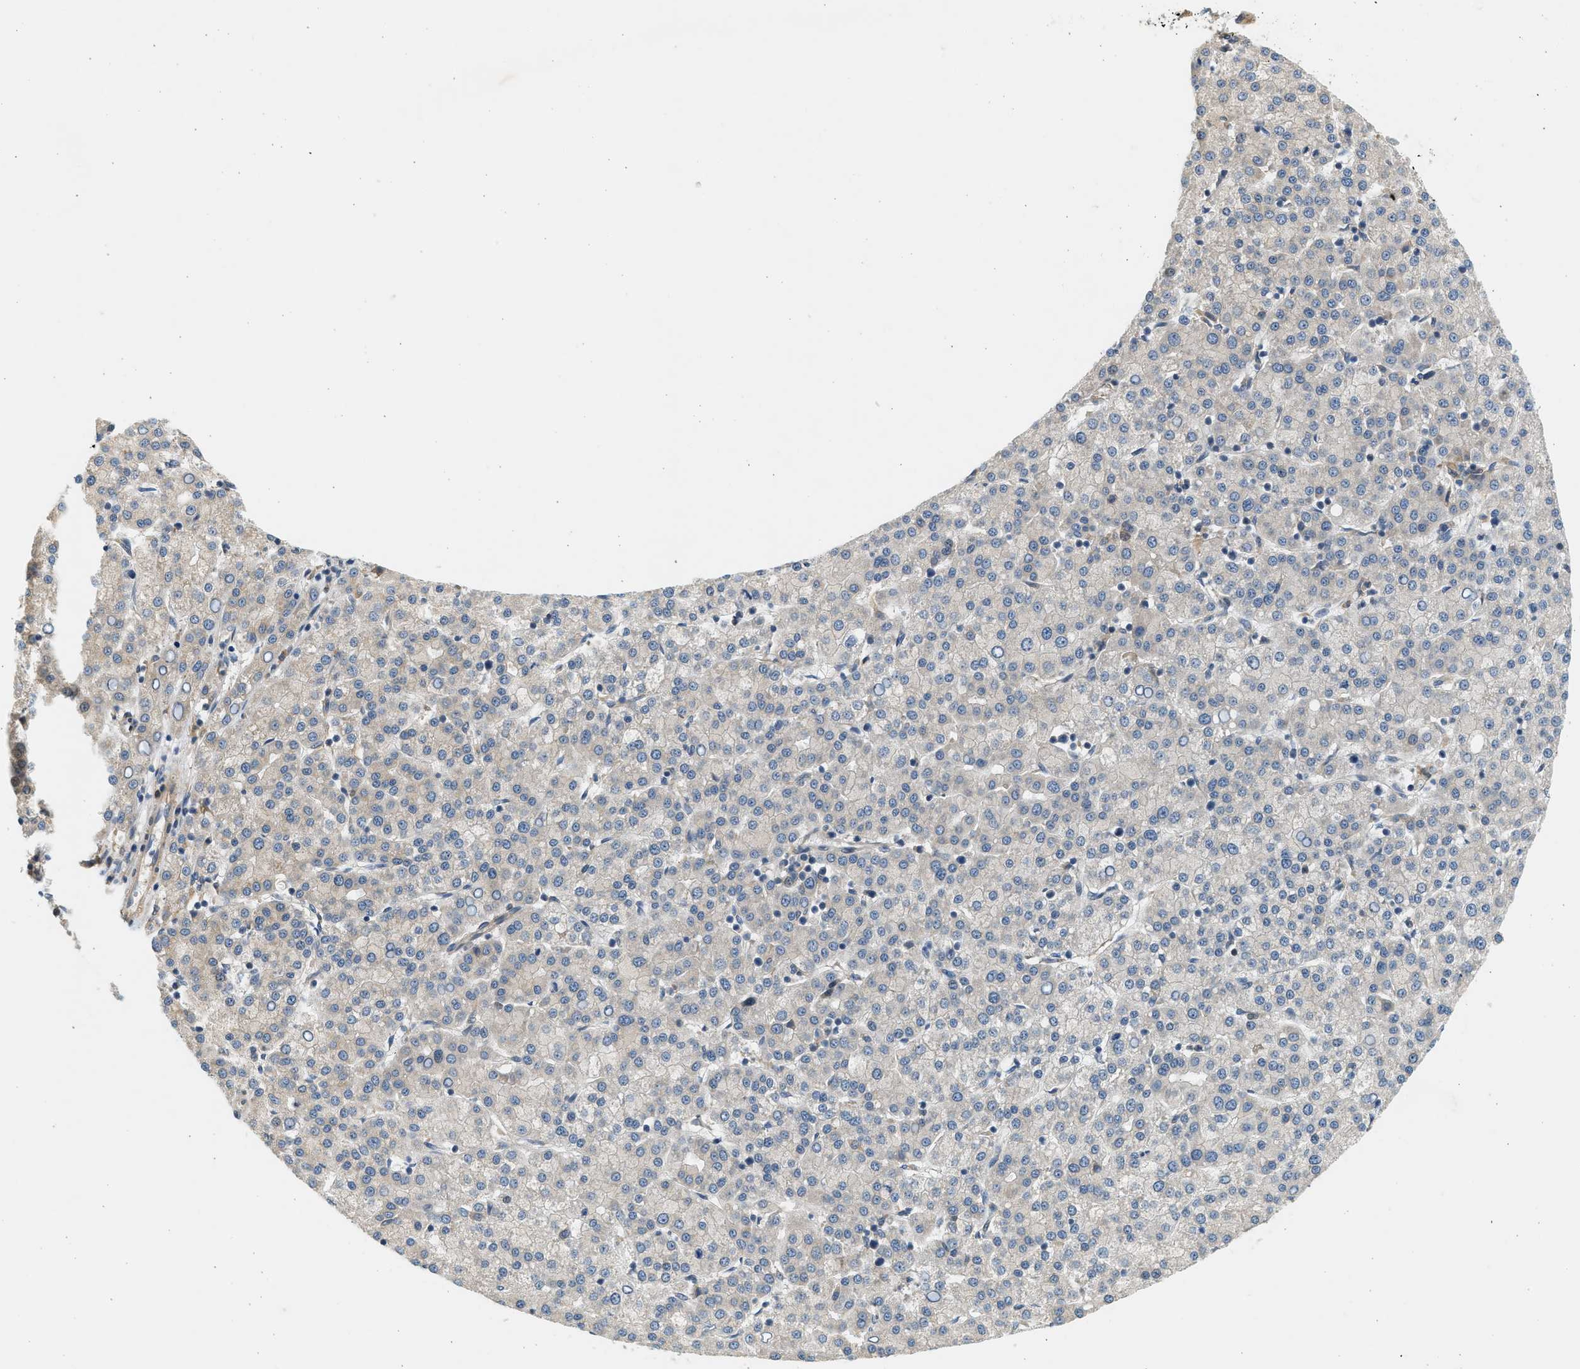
{"staining": {"intensity": "weak", "quantity": "<25%", "location": "cytoplasmic/membranous"}, "tissue": "liver cancer", "cell_type": "Tumor cells", "image_type": "cancer", "snomed": [{"axis": "morphology", "description": "Carcinoma, Hepatocellular, NOS"}, {"axis": "topography", "description": "Liver"}], "caption": "Immunohistochemistry (IHC) histopathology image of human hepatocellular carcinoma (liver) stained for a protein (brown), which displays no positivity in tumor cells.", "gene": "KDELR2", "patient": {"sex": "female", "age": 58}}